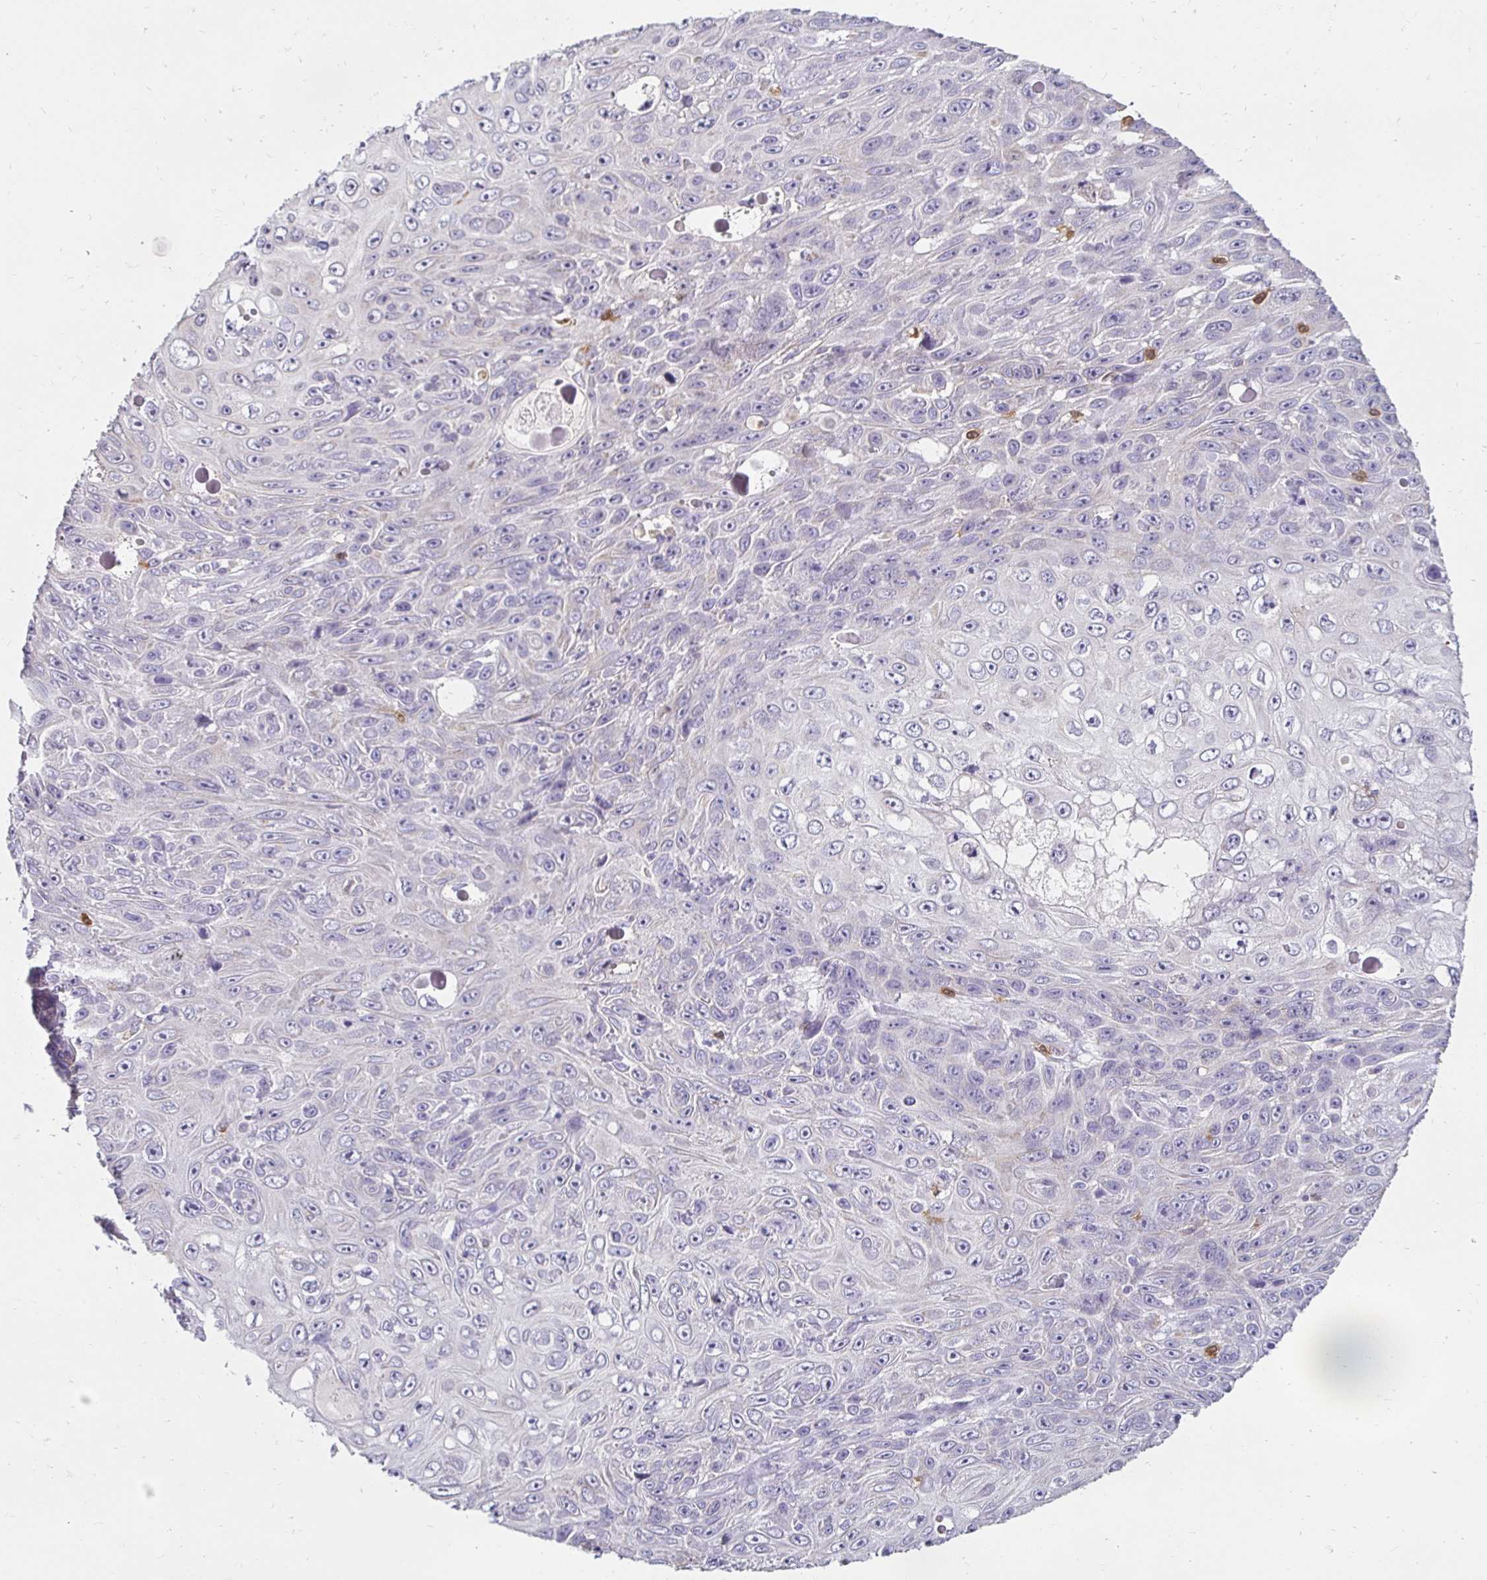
{"staining": {"intensity": "negative", "quantity": "none", "location": "none"}, "tissue": "skin cancer", "cell_type": "Tumor cells", "image_type": "cancer", "snomed": [{"axis": "morphology", "description": "Squamous cell carcinoma, NOS"}, {"axis": "topography", "description": "Skin"}], "caption": "High magnification brightfield microscopy of skin cancer stained with DAB (3,3'-diaminobenzidine) (brown) and counterstained with hematoxylin (blue): tumor cells show no significant positivity. (Immunohistochemistry, brightfield microscopy, high magnification).", "gene": "GK2", "patient": {"sex": "male", "age": 82}}